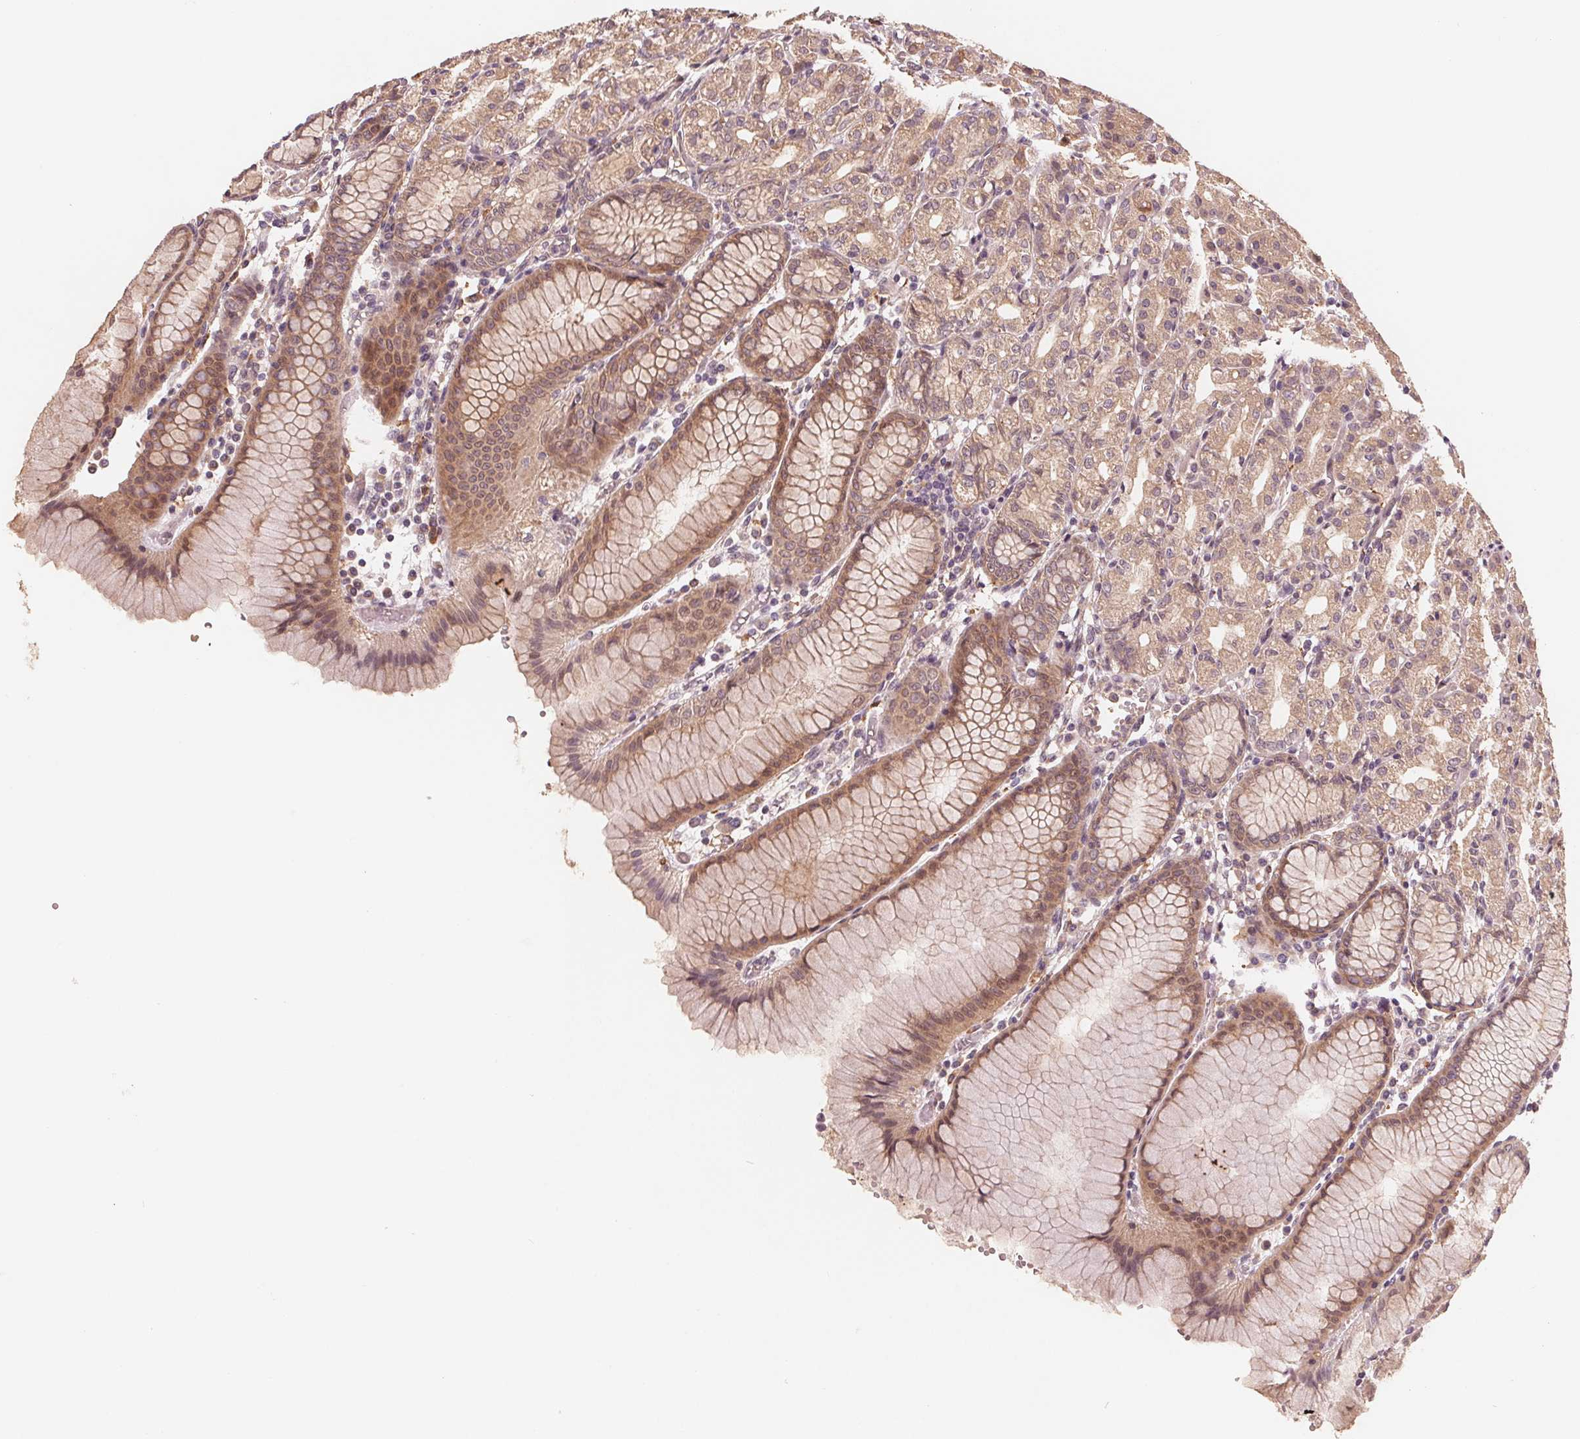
{"staining": {"intensity": "moderate", "quantity": ">75%", "location": "cytoplasmic/membranous"}, "tissue": "stomach", "cell_type": "Glandular cells", "image_type": "normal", "snomed": [{"axis": "morphology", "description": "Normal tissue, NOS"}, {"axis": "topography", "description": "Stomach"}], "caption": "This histopathology image exhibits immunohistochemistry staining of unremarkable human stomach, with medium moderate cytoplasmic/membranous positivity in about >75% of glandular cells.", "gene": "IL9R", "patient": {"sex": "female", "age": 57}}